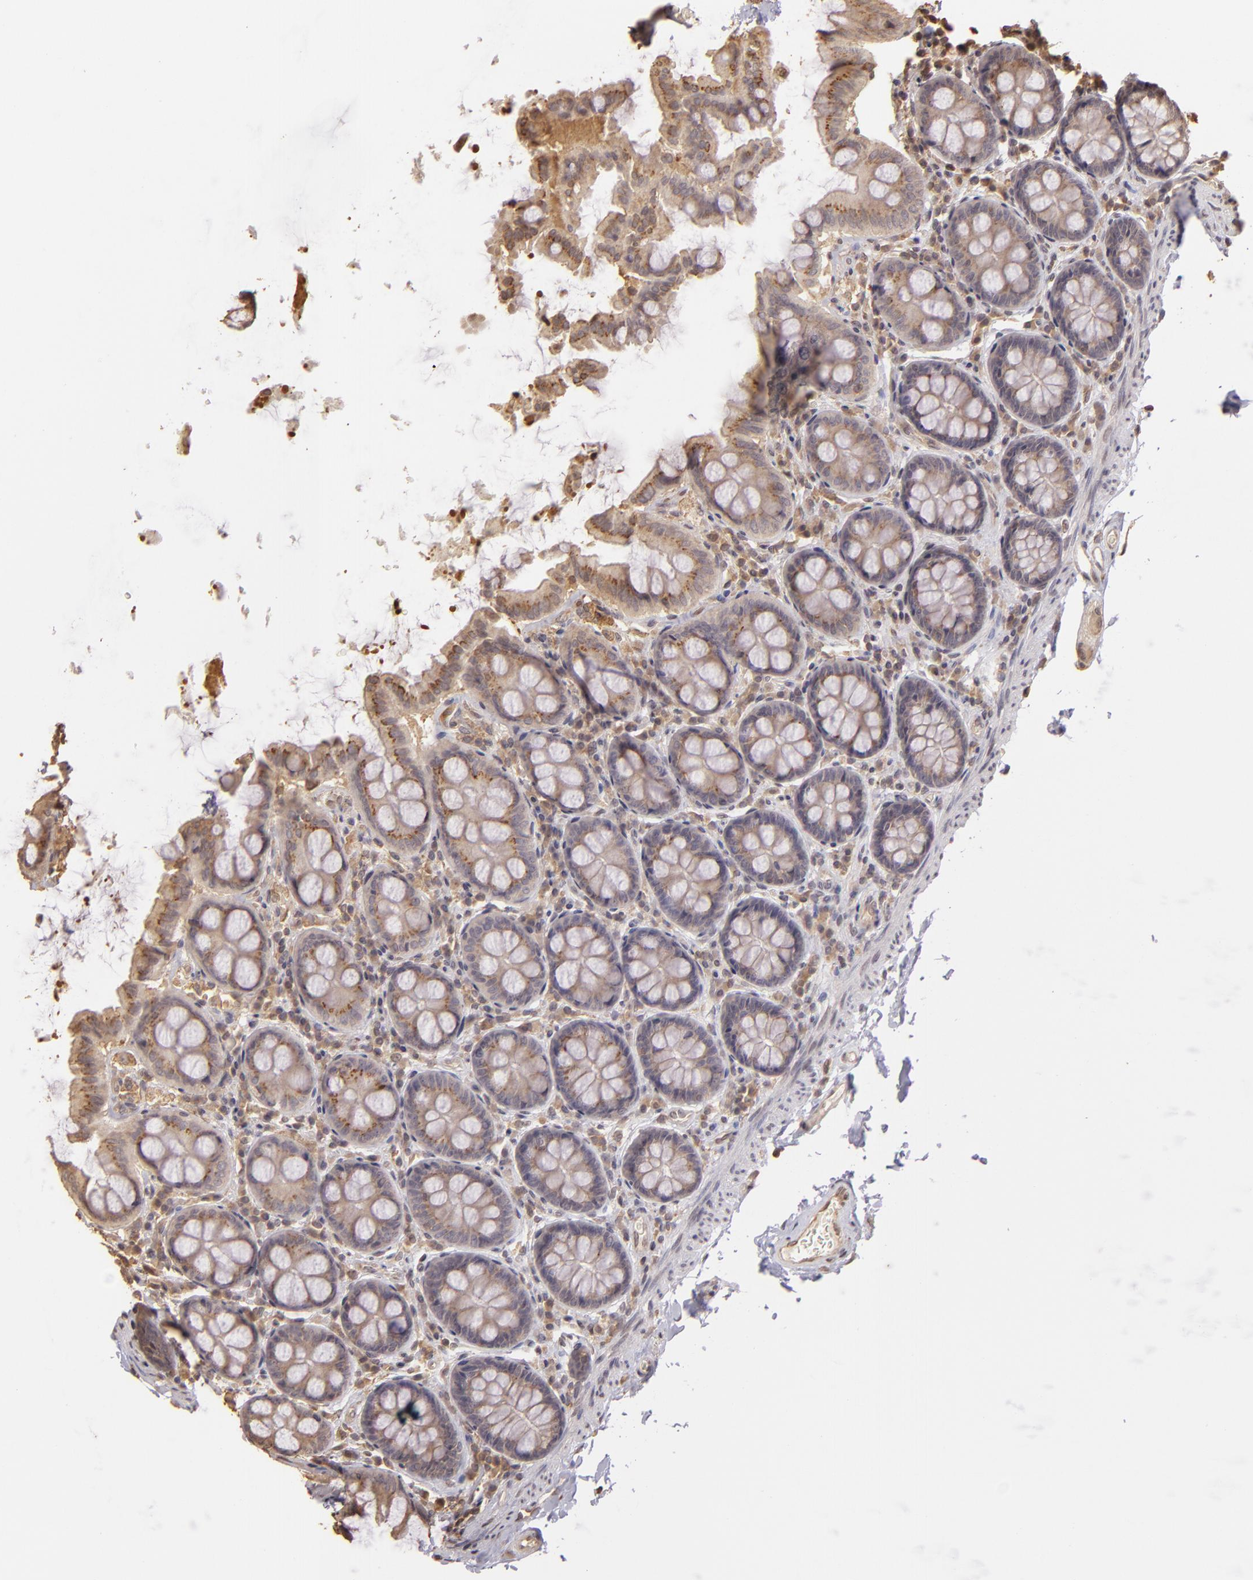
{"staining": {"intensity": "moderate", "quantity": ">75%", "location": "cytoplasmic/membranous,nuclear"}, "tissue": "colon", "cell_type": "Endothelial cells", "image_type": "normal", "snomed": [{"axis": "morphology", "description": "Normal tissue, NOS"}, {"axis": "topography", "description": "Colon"}], "caption": "This micrograph reveals benign colon stained with IHC to label a protein in brown. The cytoplasmic/membranous,nuclear of endothelial cells show moderate positivity for the protein. Nuclei are counter-stained blue.", "gene": "ARPC2", "patient": {"sex": "female", "age": 61}}